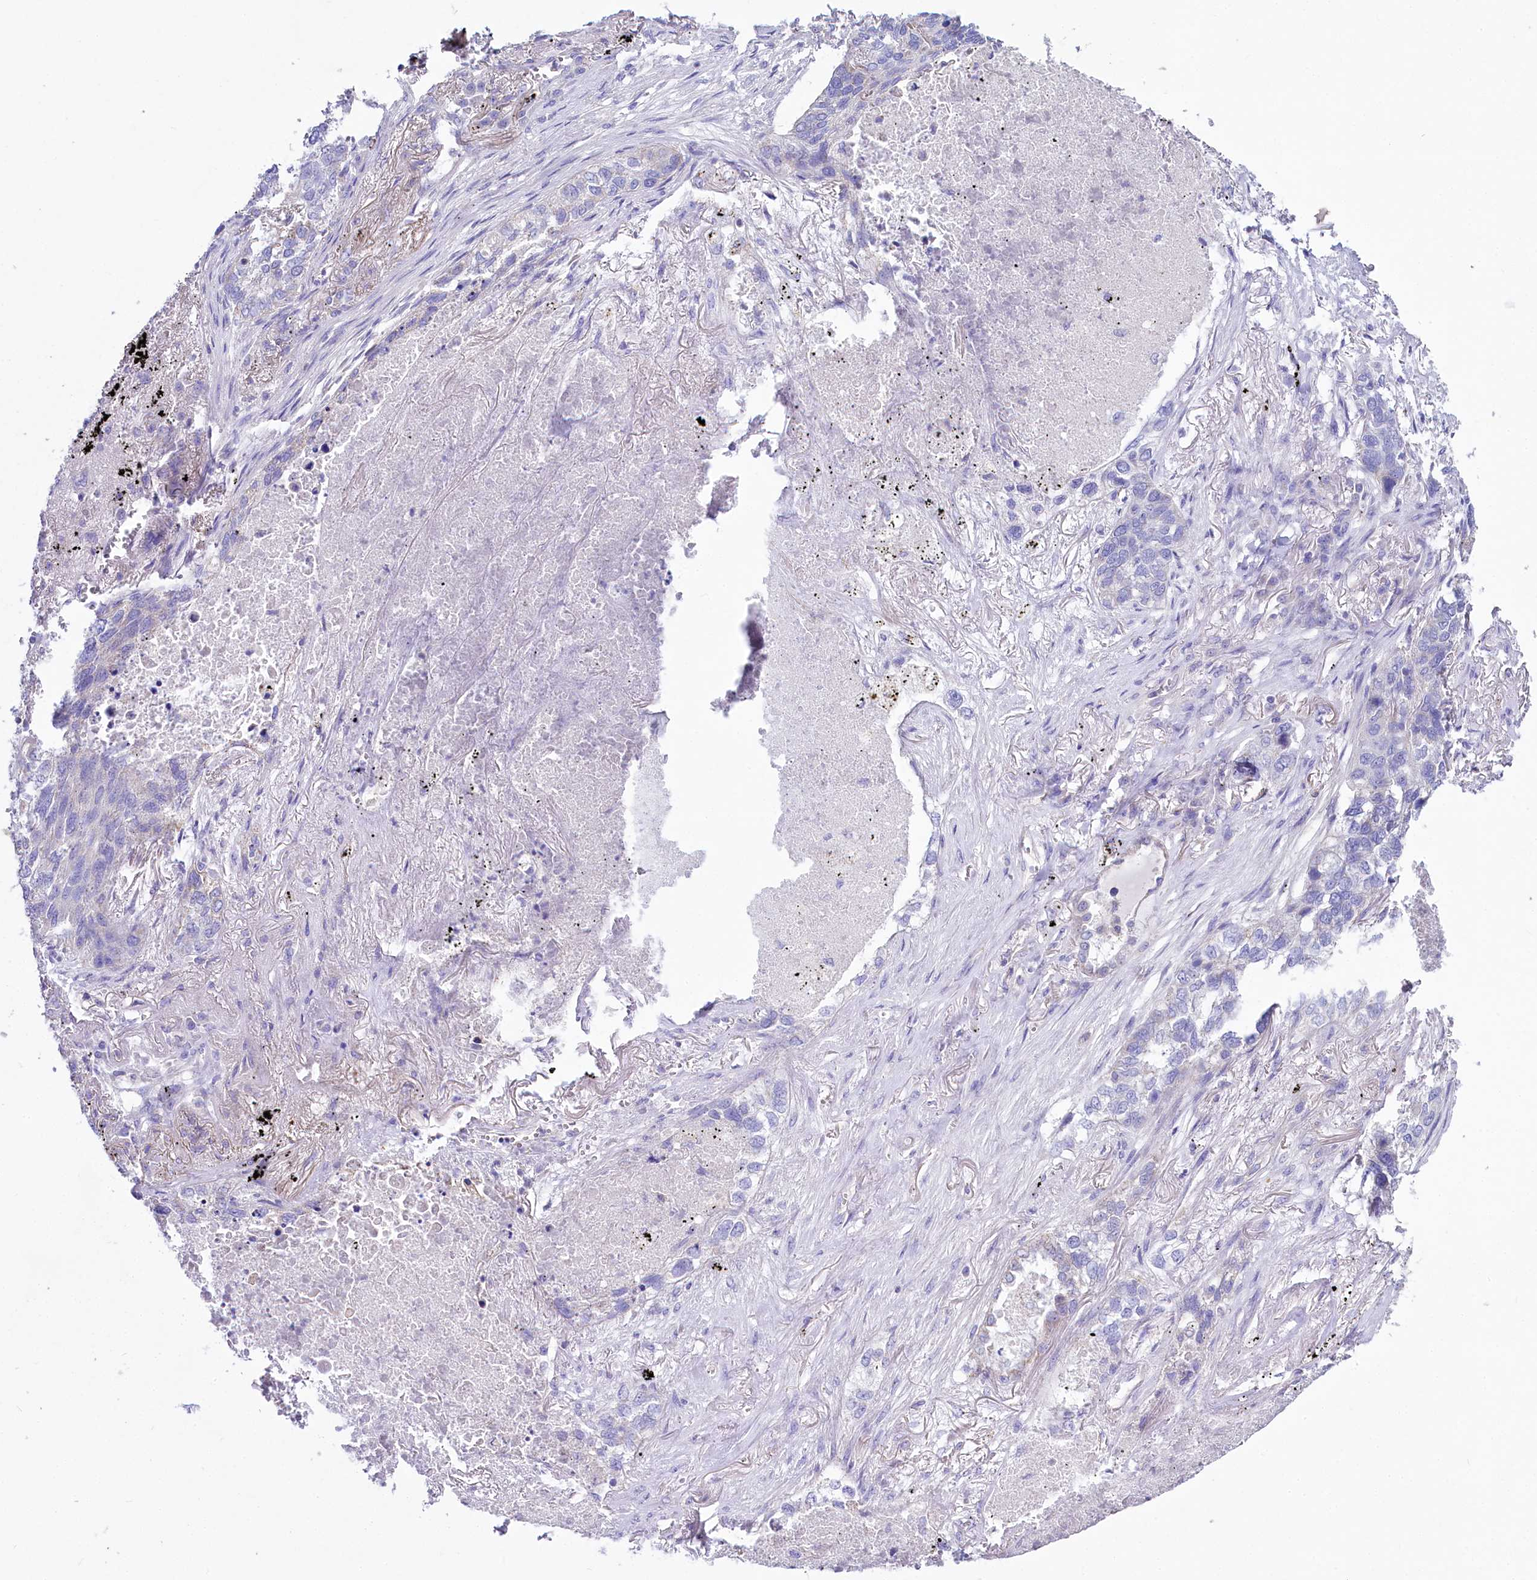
{"staining": {"intensity": "negative", "quantity": "none", "location": "none"}, "tissue": "lung cancer", "cell_type": "Tumor cells", "image_type": "cancer", "snomed": [{"axis": "morphology", "description": "Squamous cell carcinoma, NOS"}, {"axis": "topography", "description": "Lung"}], "caption": "Immunohistochemistry (IHC) histopathology image of neoplastic tissue: squamous cell carcinoma (lung) stained with DAB reveals no significant protein expression in tumor cells.", "gene": "VPS26B", "patient": {"sex": "female", "age": 63}}